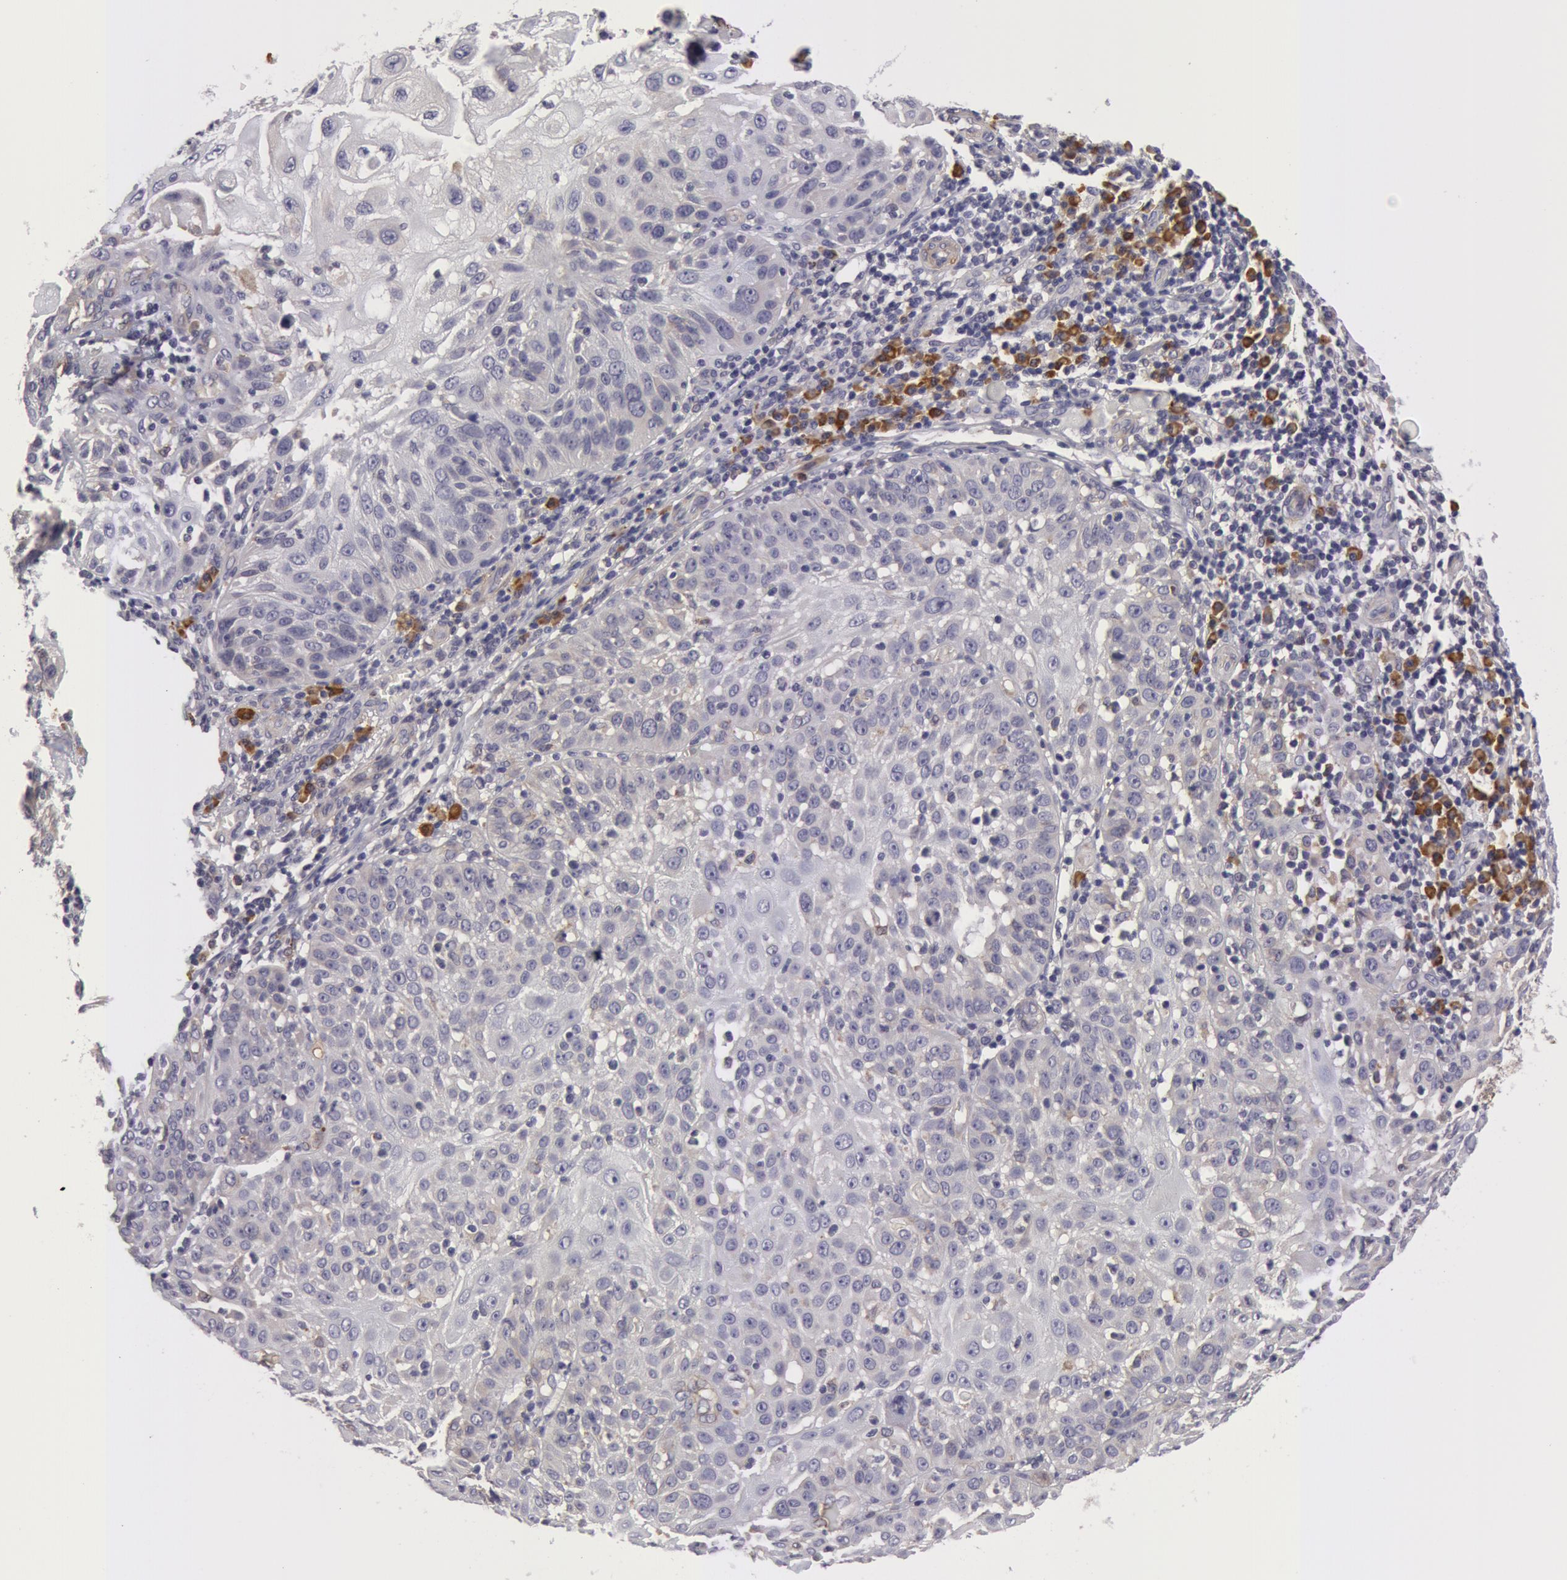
{"staining": {"intensity": "negative", "quantity": "none", "location": "none"}, "tissue": "skin cancer", "cell_type": "Tumor cells", "image_type": "cancer", "snomed": [{"axis": "morphology", "description": "Squamous cell carcinoma, NOS"}, {"axis": "topography", "description": "Skin"}], "caption": "Immunohistochemical staining of human skin squamous cell carcinoma exhibits no significant expression in tumor cells.", "gene": "IL23A", "patient": {"sex": "female", "age": 89}}